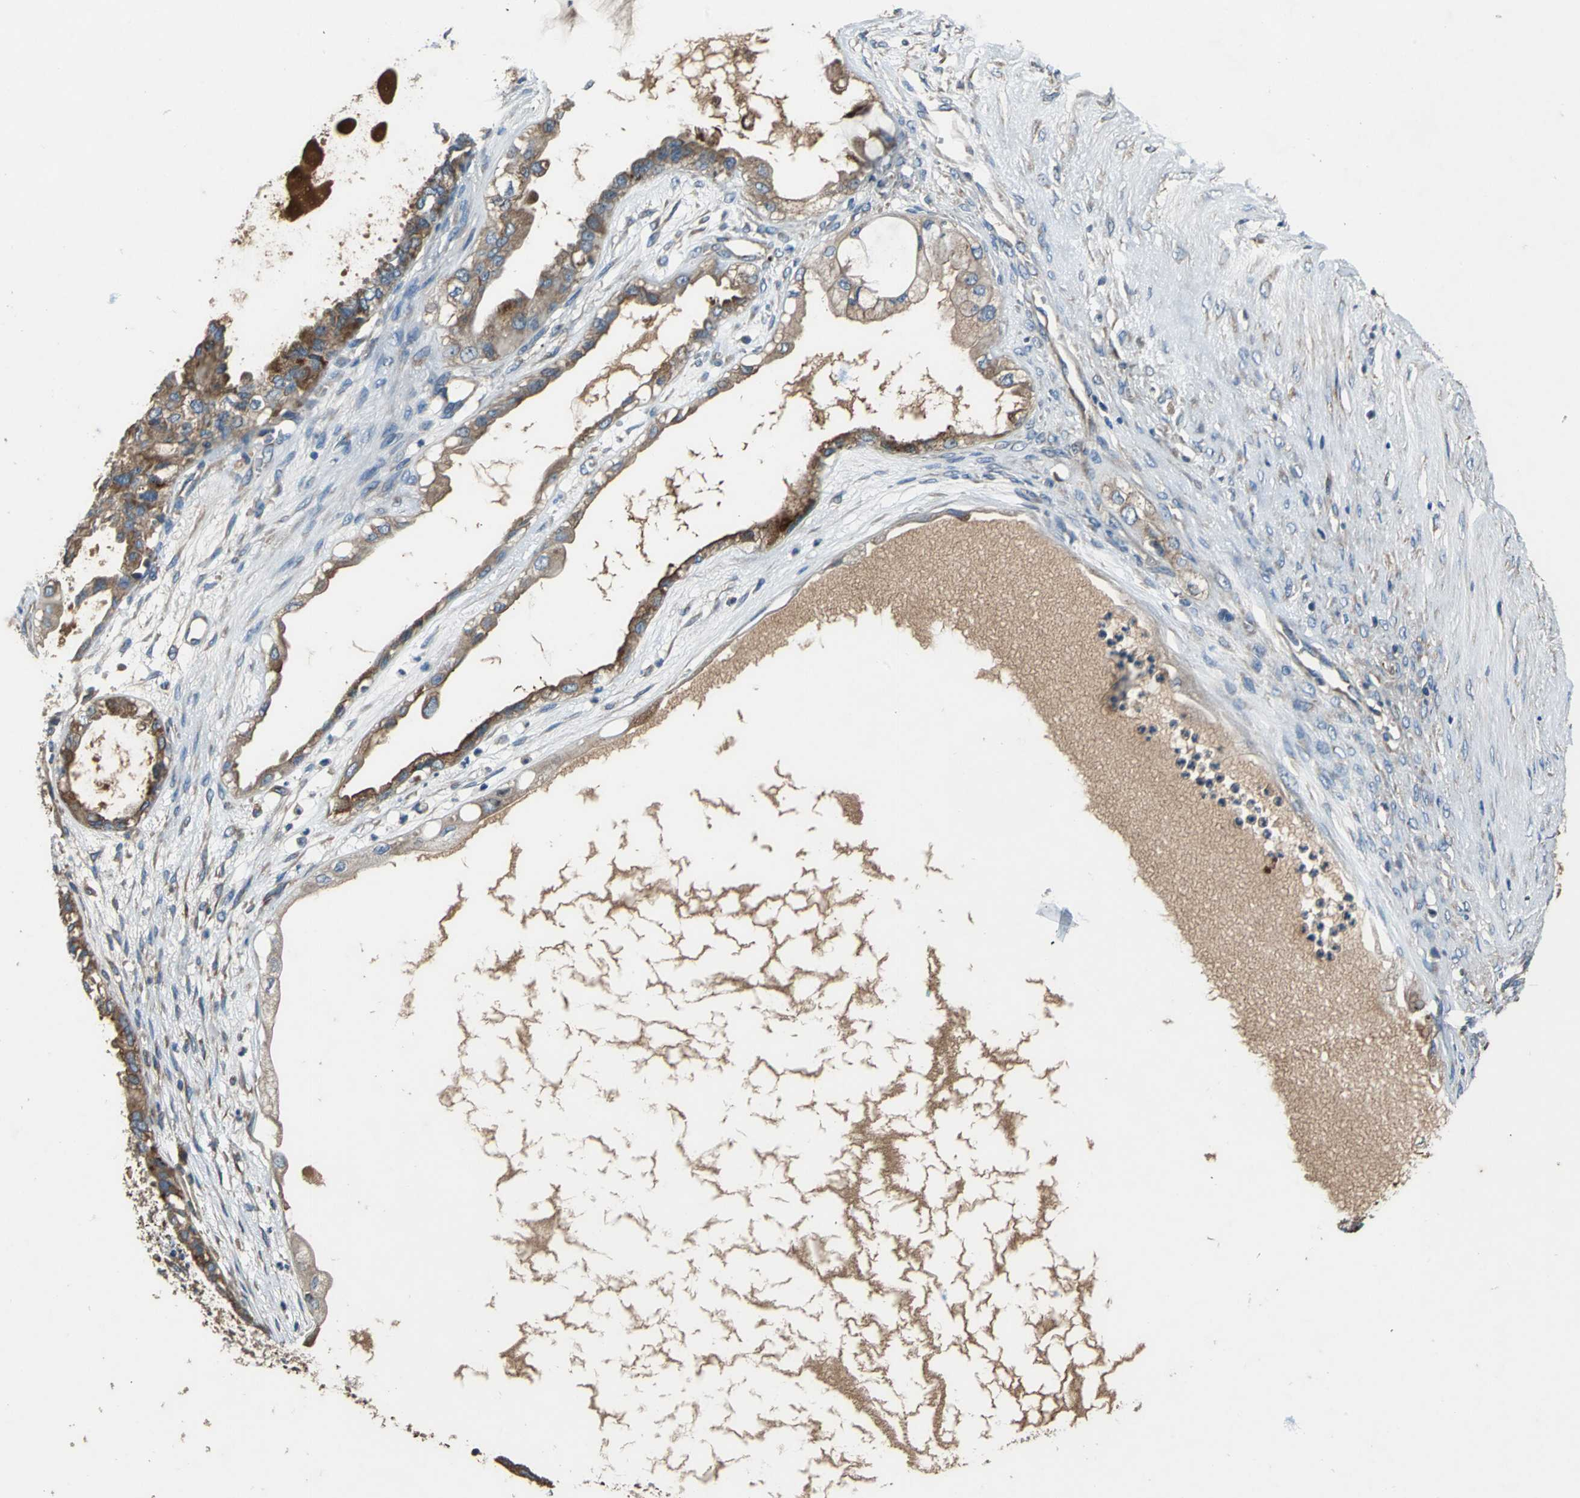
{"staining": {"intensity": "moderate", "quantity": ">75%", "location": "cytoplasmic/membranous"}, "tissue": "ovarian cancer", "cell_type": "Tumor cells", "image_type": "cancer", "snomed": [{"axis": "morphology", "description": "Carcinoma, NOS"}, {"axis": "morphology", "description": "Carcinoma, endometroid"}, {"axis": "topography", "description": "Ovary"}], "caption": "Ovarian endometroid carcinoma stained for a protein shows moderate cytoplasmic/membranous positivity in tumor cells.", "gene": "HEPH", "patient": {"sex": "female", "age": 50}}